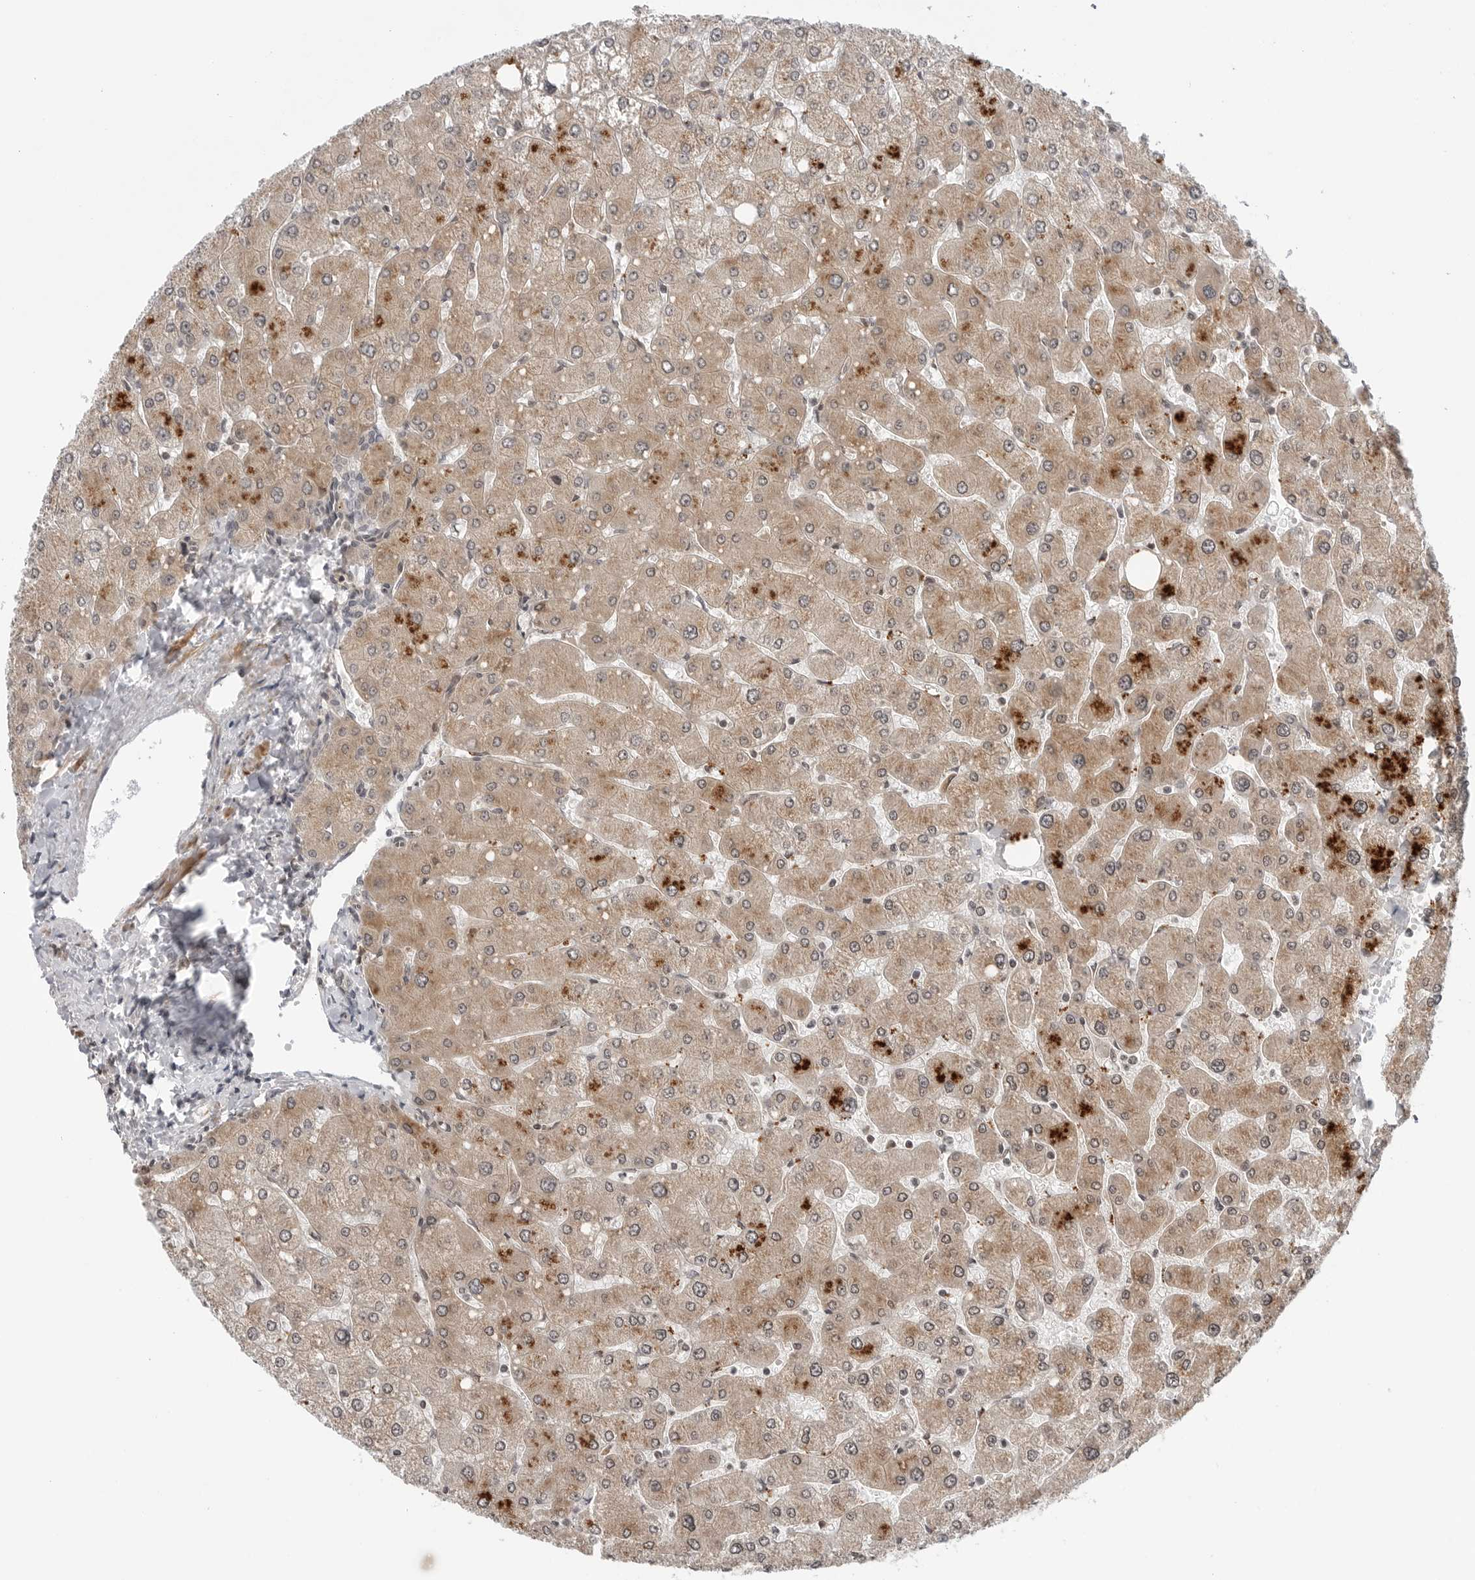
{"staining": {"intensity": "weak", "quantity": "25%-75%", "location": "cytoplasmic/membranous"}, "tissue": "liver", "cell_type": "Cholangiocytes", "image_type": "normal", "snomed": [{"axis": "morphology", "description": "Normal tissue, NOS"}, {"axis": "topography", "description": "Liver"}], "caption": "A low amount of weak cytoplasmic/membranous positivity is present in approximately 25%-75% of cholangiocytes in benign liver. The staining was performed using DAB (3,3'-diaminobenzidine), with brown indicating positive protein expression. Nuclei are stained blue with hematoxylin.", "gene": "MAP2K5", "patient": {"sex": "male", "age": 55}}